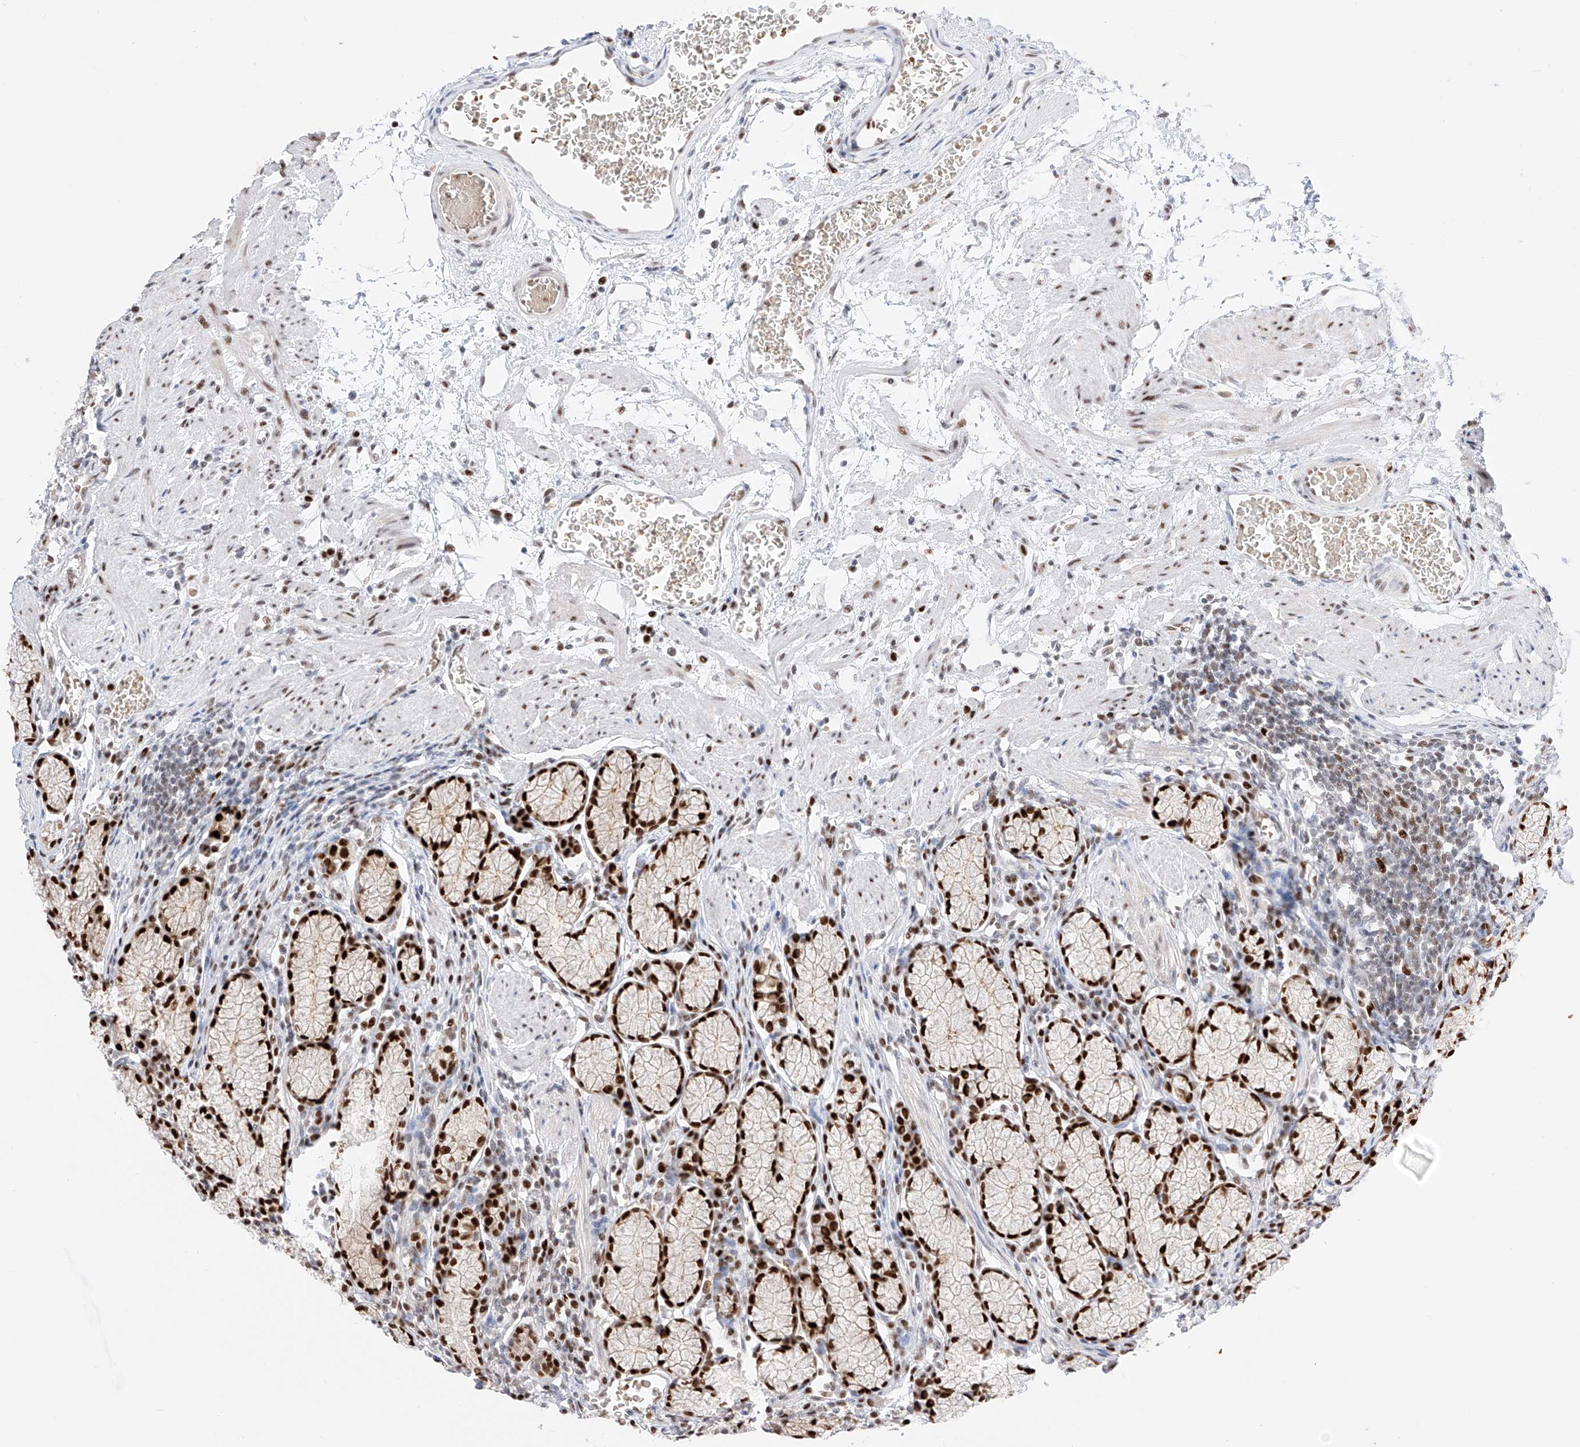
{"staining": {"intensity": "strong", "quantity": ">75%", "location": "cytoplasmic/membranous,nuclear"}, "tissue": "stomach", "cell_type": "Glandular cells", "image_type": "normal", "snomed": [{"axis": "morphology", "description": "Normal tissue, NOS"}, {"axis": "topography", "description": "Stomach"}], "caption": "Glandular cells demonstrate high levels of strong cytoplasmic/membranous,nuclear positivity in approximately >75% of cells in unremarkable human stomach.", "gene": "APIP", "patient": {"sex": "male", "age": 55}}